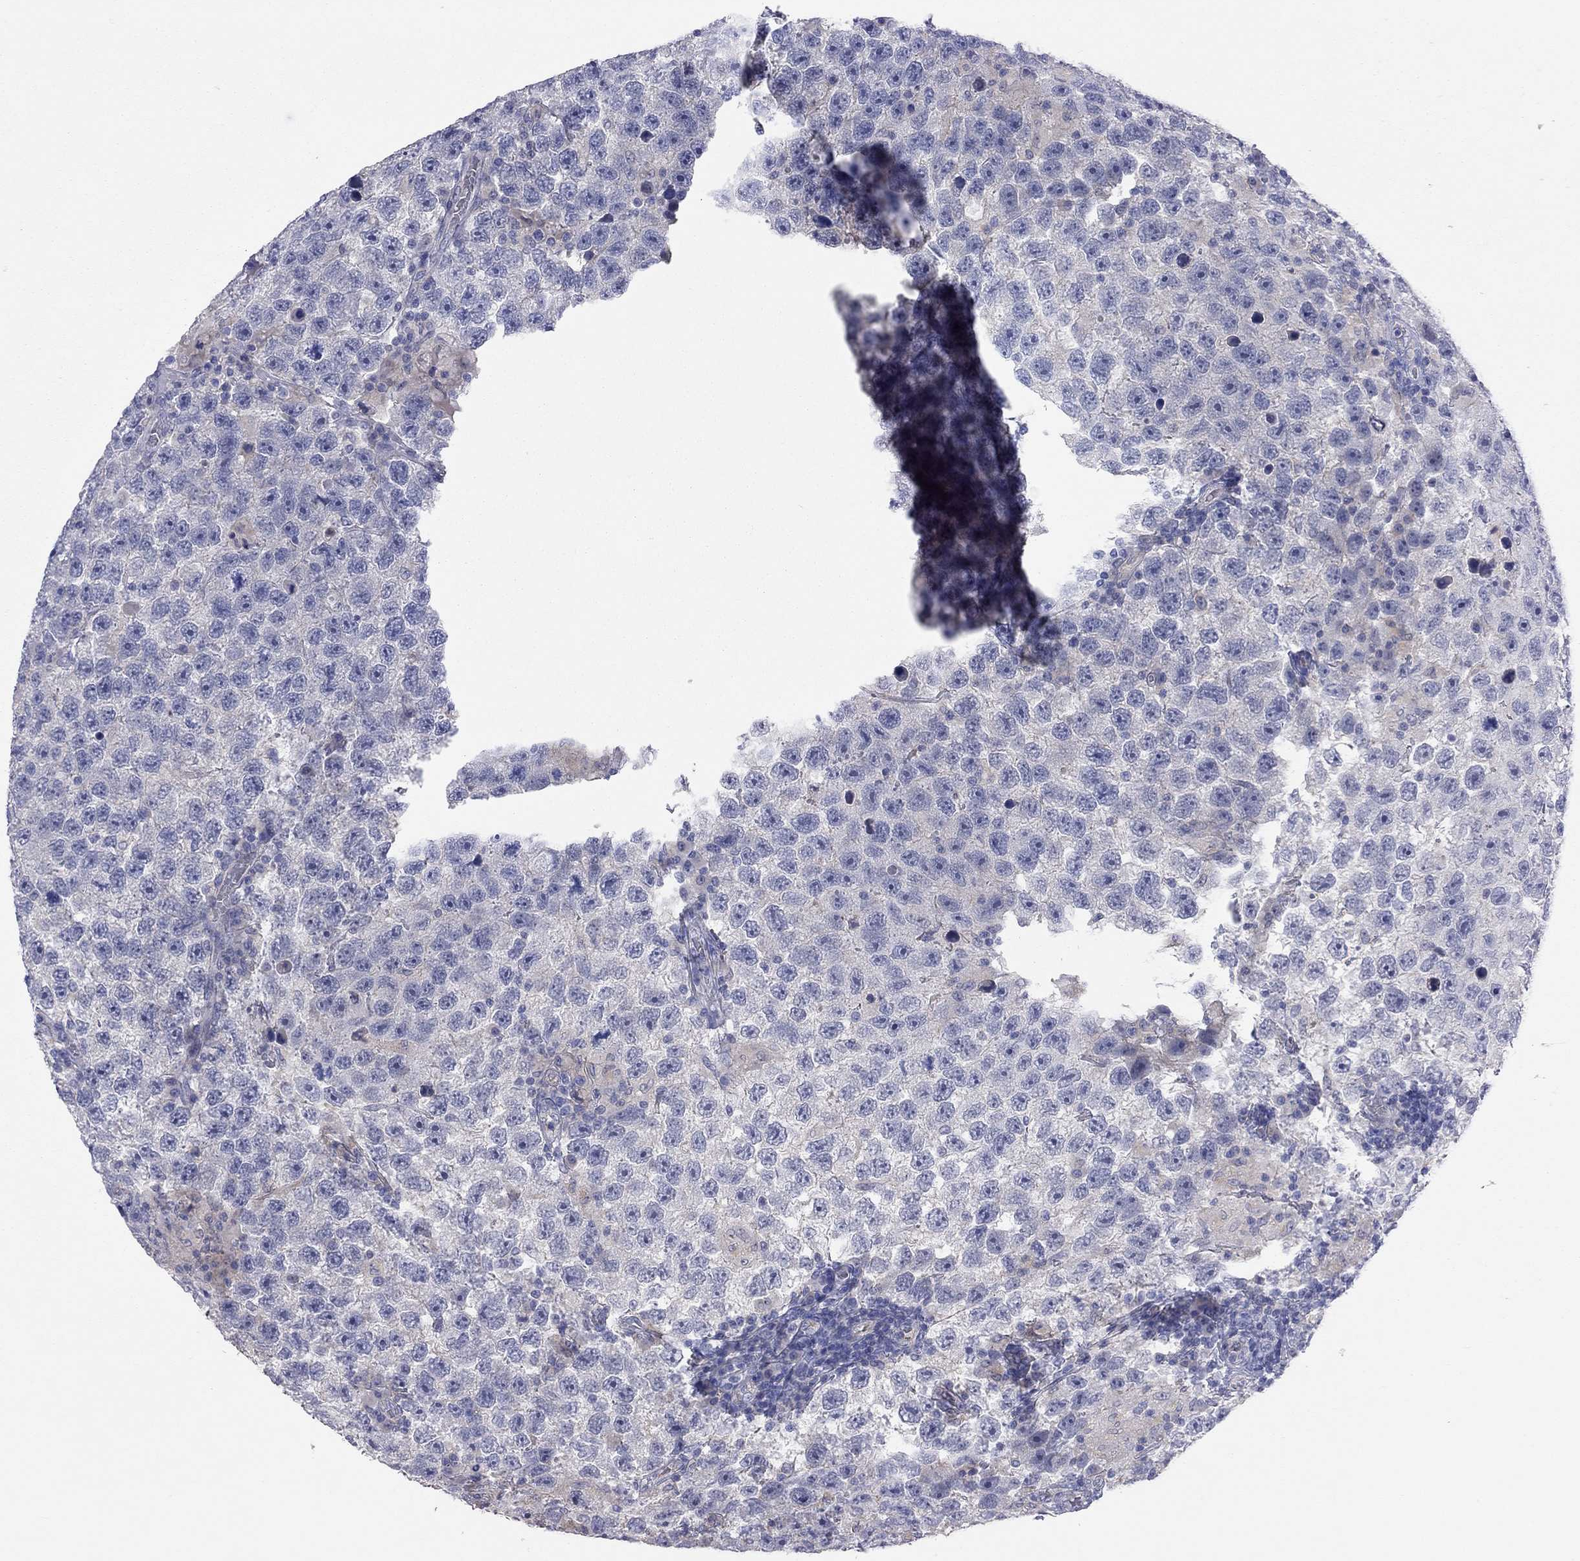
{"staining": {"intensity": "negative", "quantity": "none", "location": "none"}, "tissue": "testis cancer", "cell_type": "Tumor cells", "image_type": "cancer", "snomed": [{"axis": "morphology", "description": "Seminoma, NOS"}, {"axis": "topography", "description": "Testis"}], "caption": "Image shows no significant protein positivity in tumor cells of testis cancer (seminoma).", "gene": "KCNB1", "patient": {"sex": "male", "age": 26}}